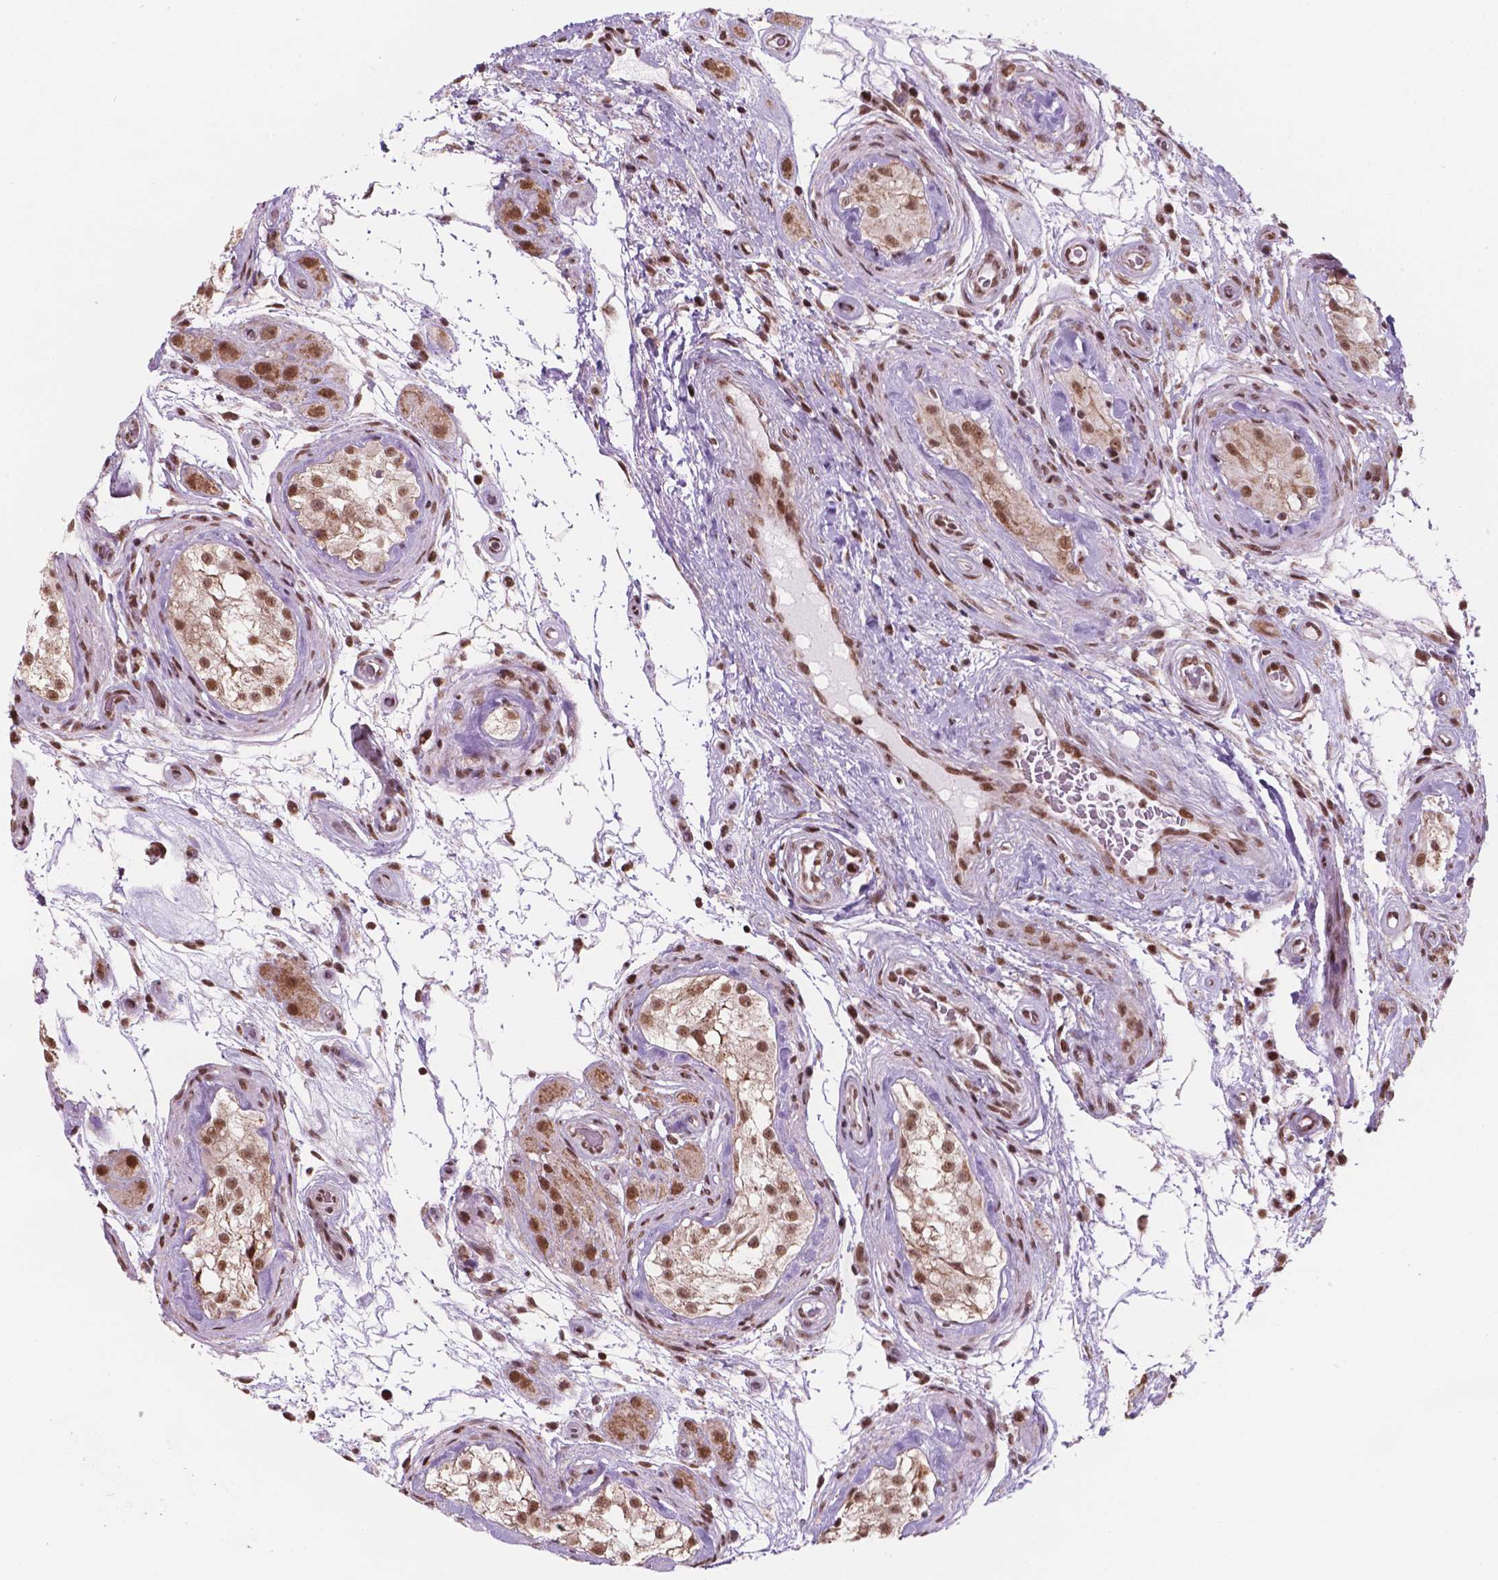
{"staining": {"intensity": "moderate", "quantity": ">75%", "location": "cytoplasmic/membranous,nuclear"}, "tissue": "testis cancer", "cell_type": "Tumor cells", "image_type": "cancer", "snomed": [{"axis": "morphology", "description": "Seminoma, NOS"}, {"axis": "morphology", "description": "Carcinoma, Embryonal, NOS"}, {"axis": "topography", "description": "Testis"}], "caption": "The micrograph displays a brown stain indicating the presence of a protein in the cytoplasmic/membranous and nuclear of tumor cells in testis cancer (seminoma).", "gene": "NDUFA10", "patient": {"sex": "male", "age": 41}}